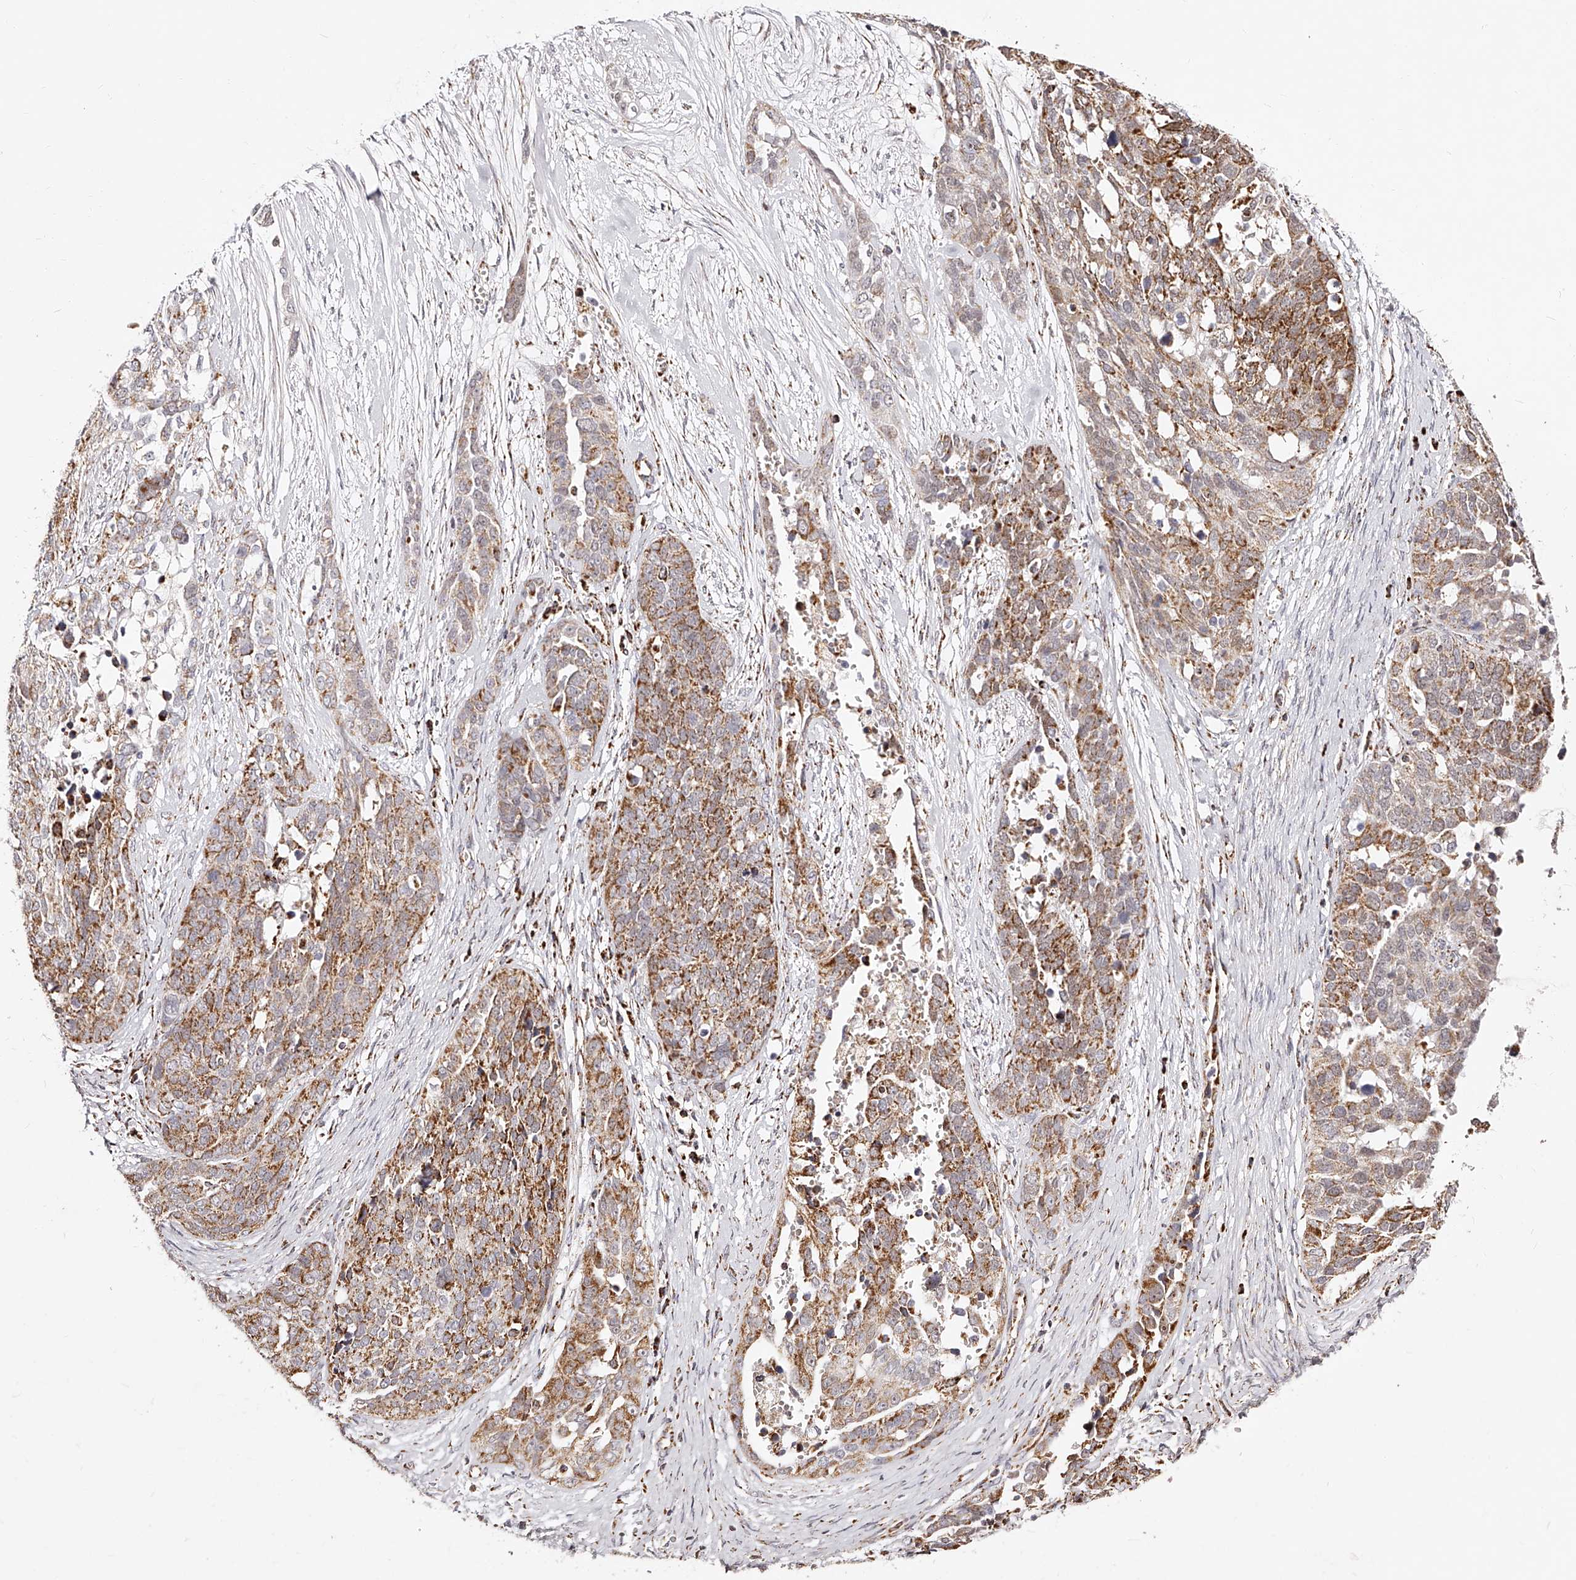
{"staining": {"intensity": "moderate", "quantity": ">75%", "location": "cytoplasmic/membranous"}, "tissue": "ovarian cancer", "cell_type": "Tumor cells", "image_type": "cancer", "snomed": [{"axis": "morphology", "description": "Cystadenocarcinoma, serous, NOS"}, {"axis": "topography", "description": "Ovary"}], "caption": "Brown immunohistochemical staining in human serous cystadenocarcinoma (ovarian) exhibits moderate cytoplasmic/membranous staining in about >75% of tumor cells. The protein of interest is shown in brown color, while the nuclei are stained blue.", "gene": "NDUFV3", "patient": {"sex": "female", "age": 44}}